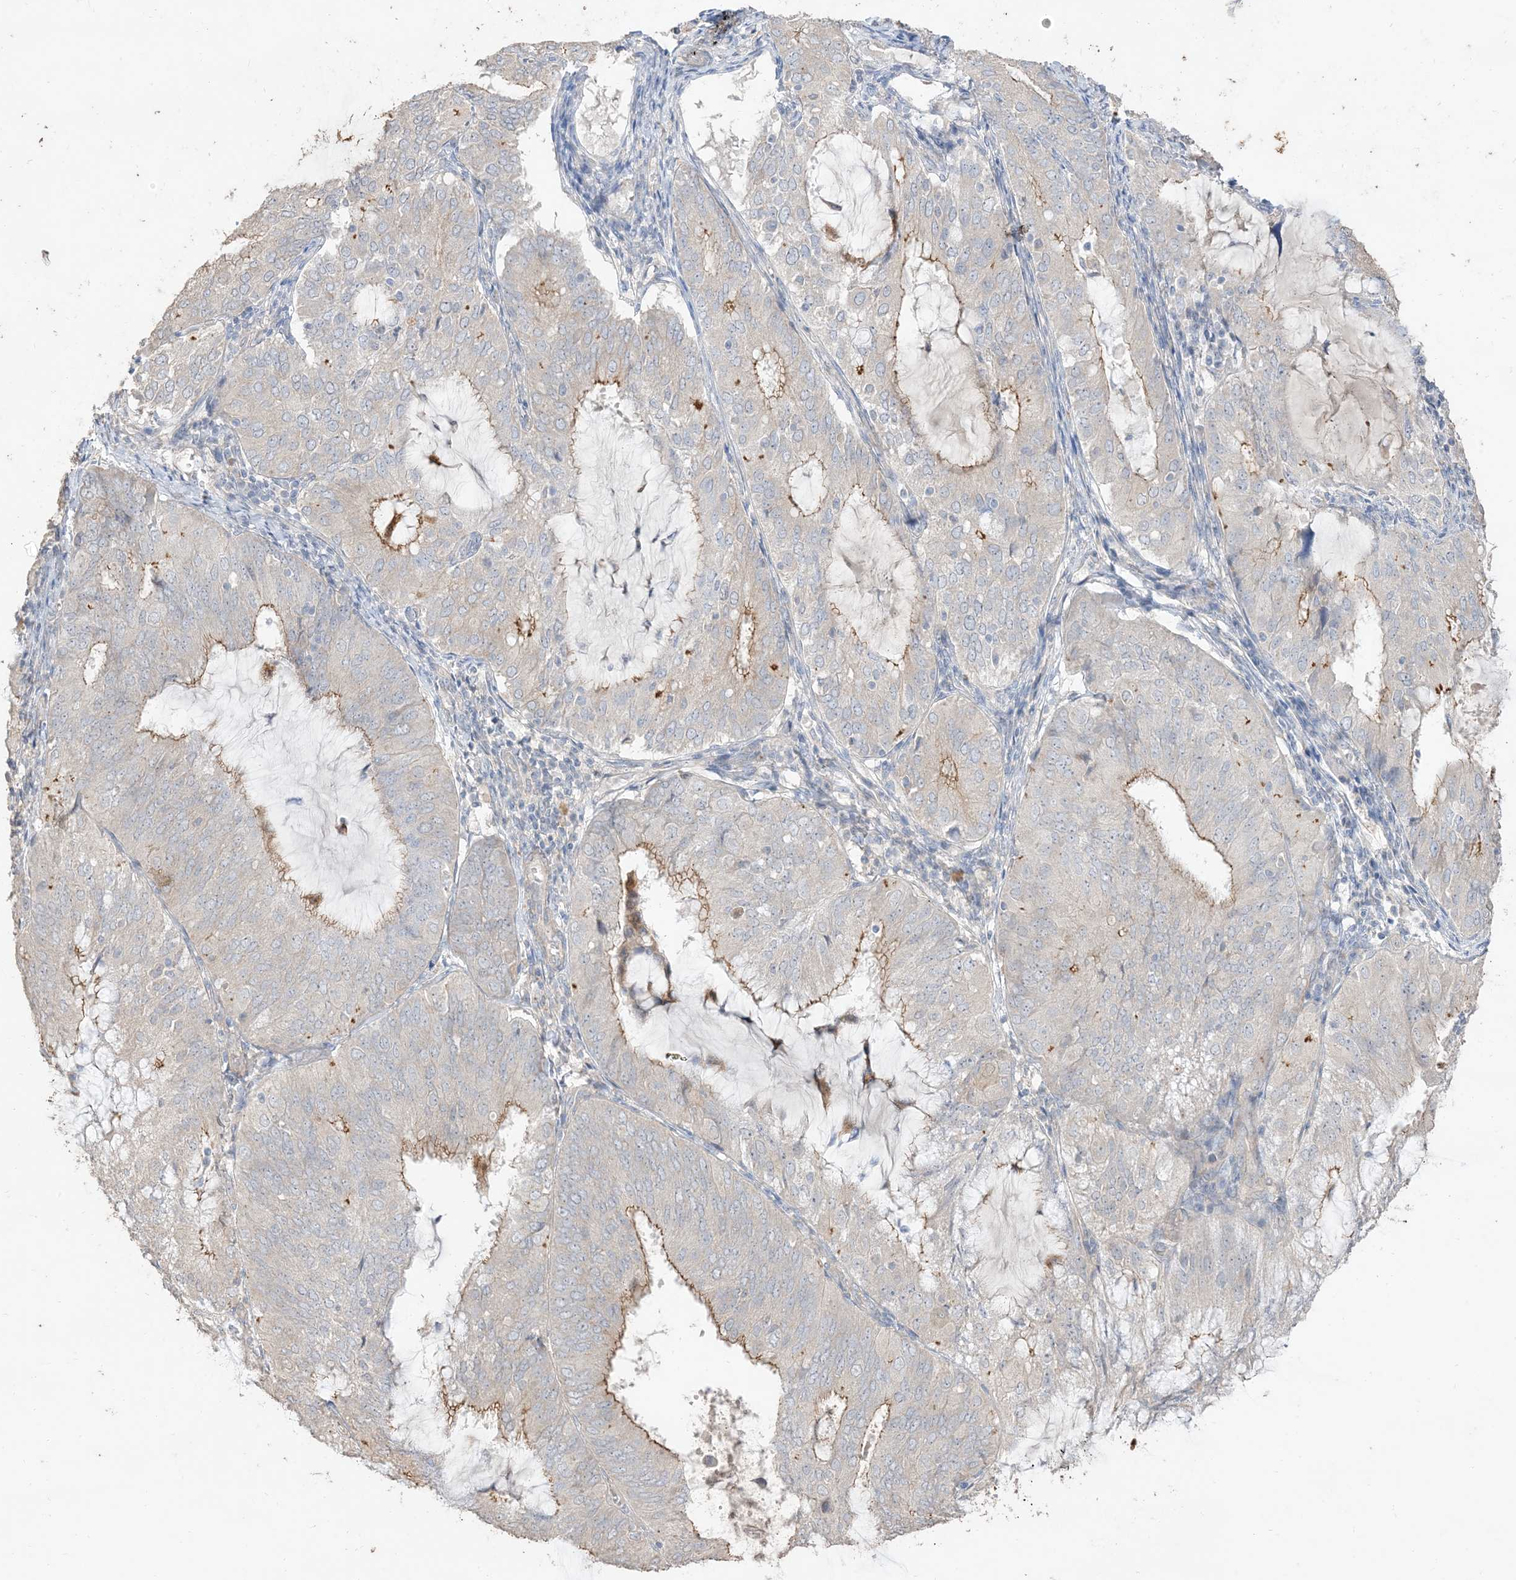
{"staining": {"intensity": "moderate", "quantity": "<25%", "location": "cytoplasmic/membranous"}, "tissue": "endometrial cancer", "cell_type": "Tumor cells", "image_type": "cancer", "snomed": [{"axis": "morphology", "description": "Adenocarcinoma, NOS"}, {"axis": "topography", "description": "Endometrium"}], "caption": "High-power microscopy captured an immunohistochemistry photomicrograph of endometrial cancer (adenocarcinoma), revealing moderate cytoplasmic/membranous positivity in about <25% of tumor cells.", "gene": "RNF175", "patient": {"sex": "female", "age": 81}}